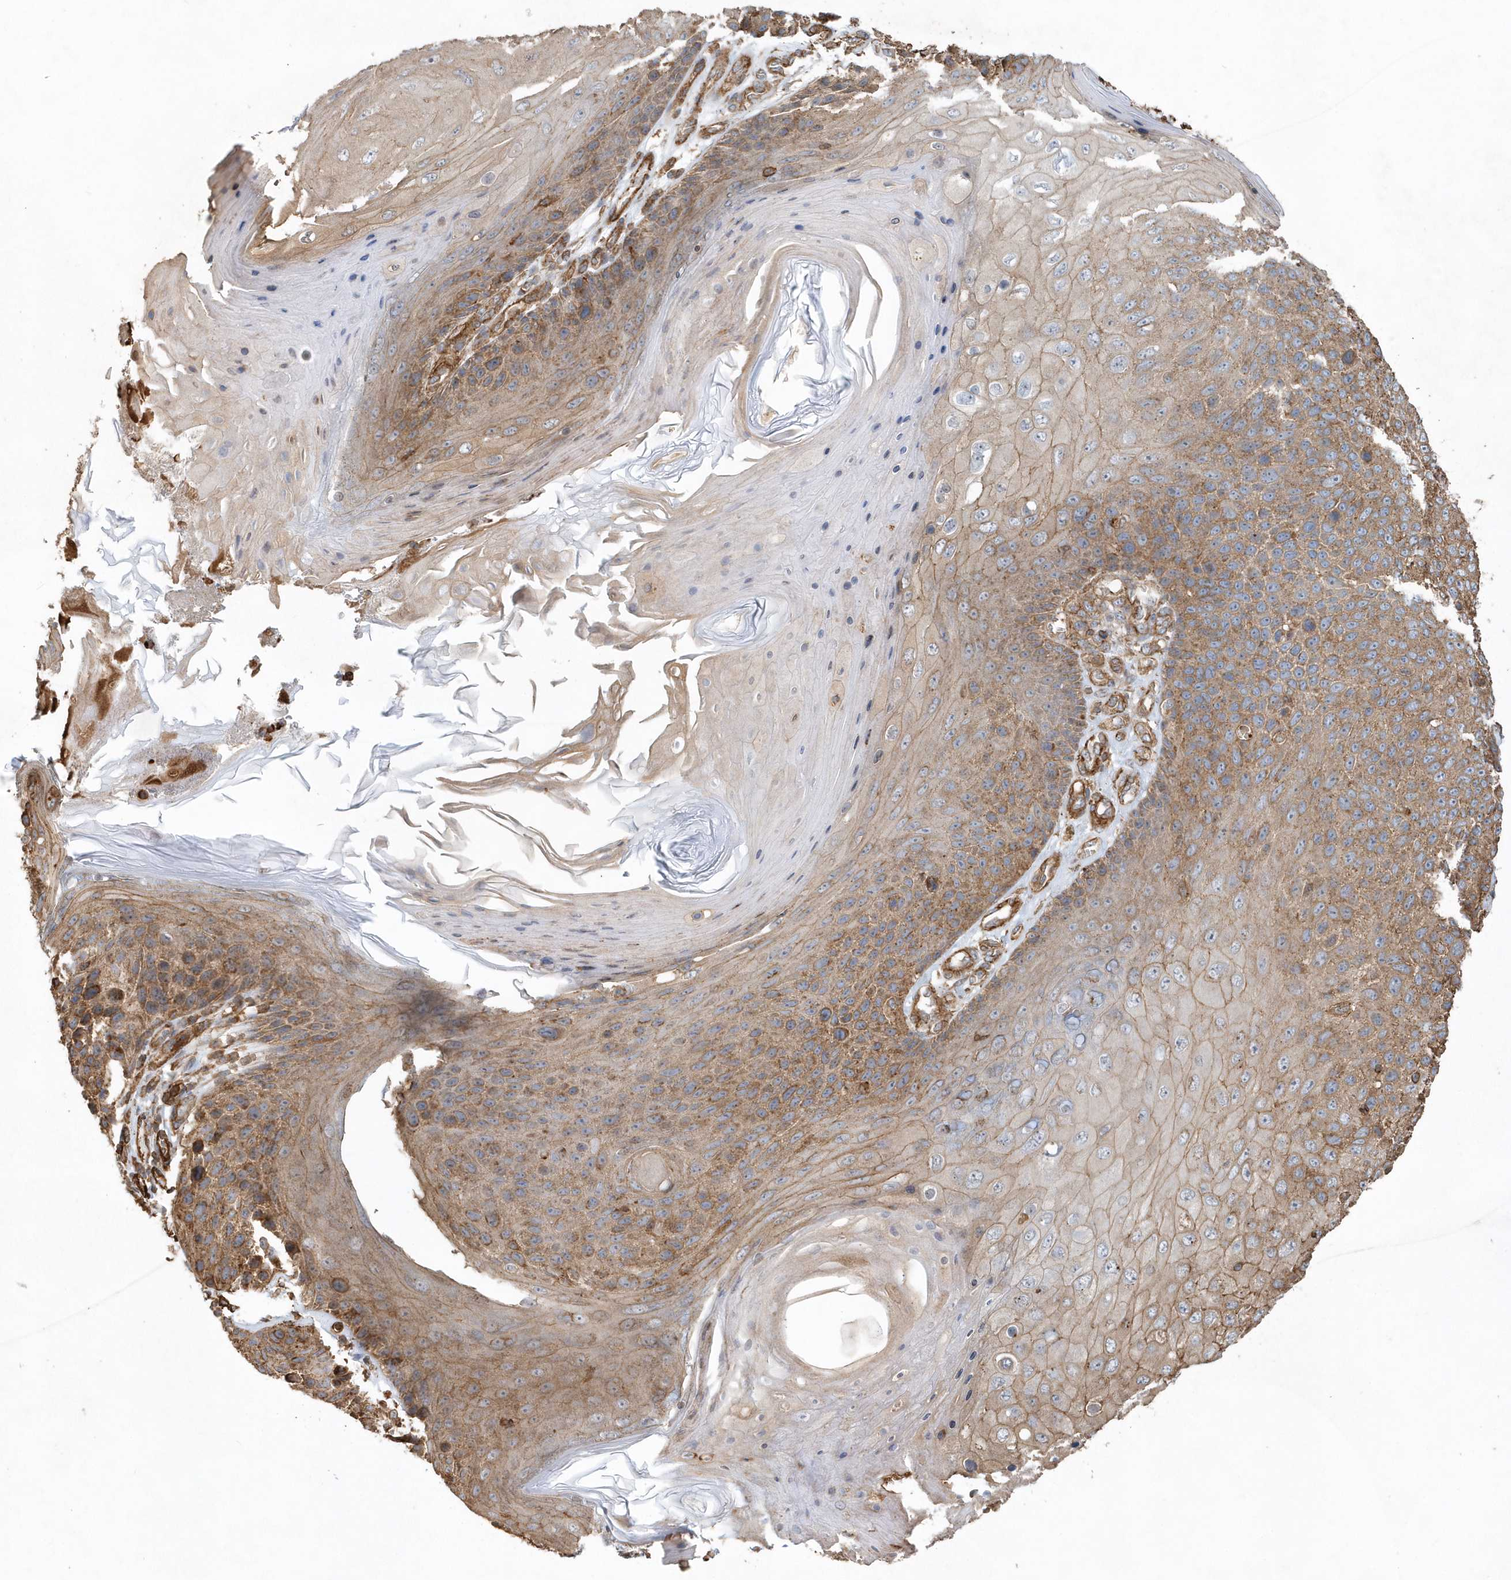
{"staining": {"intensity": "moderate", "quantity": ">75%", "location": "cytoplasmic/membranous"}, "tissue": "skin cancer", "cell_type": "Tumor cells", "image_type": "cancer", "snomed": [{"axis": "morphology", "description": "Squamous cell carcinoma, NOS"}, {"axis": "topography", "description": "Skin"}], "caption": "Approximately >75% of tumor cells in skin squamous cell carcinoma reveal moderate cytoplasmic/membranous protein positivity as visualized by brown immunohistochemical staining.", "gene": "MMUT", "patient": {"sex": "female", "age": 88}}